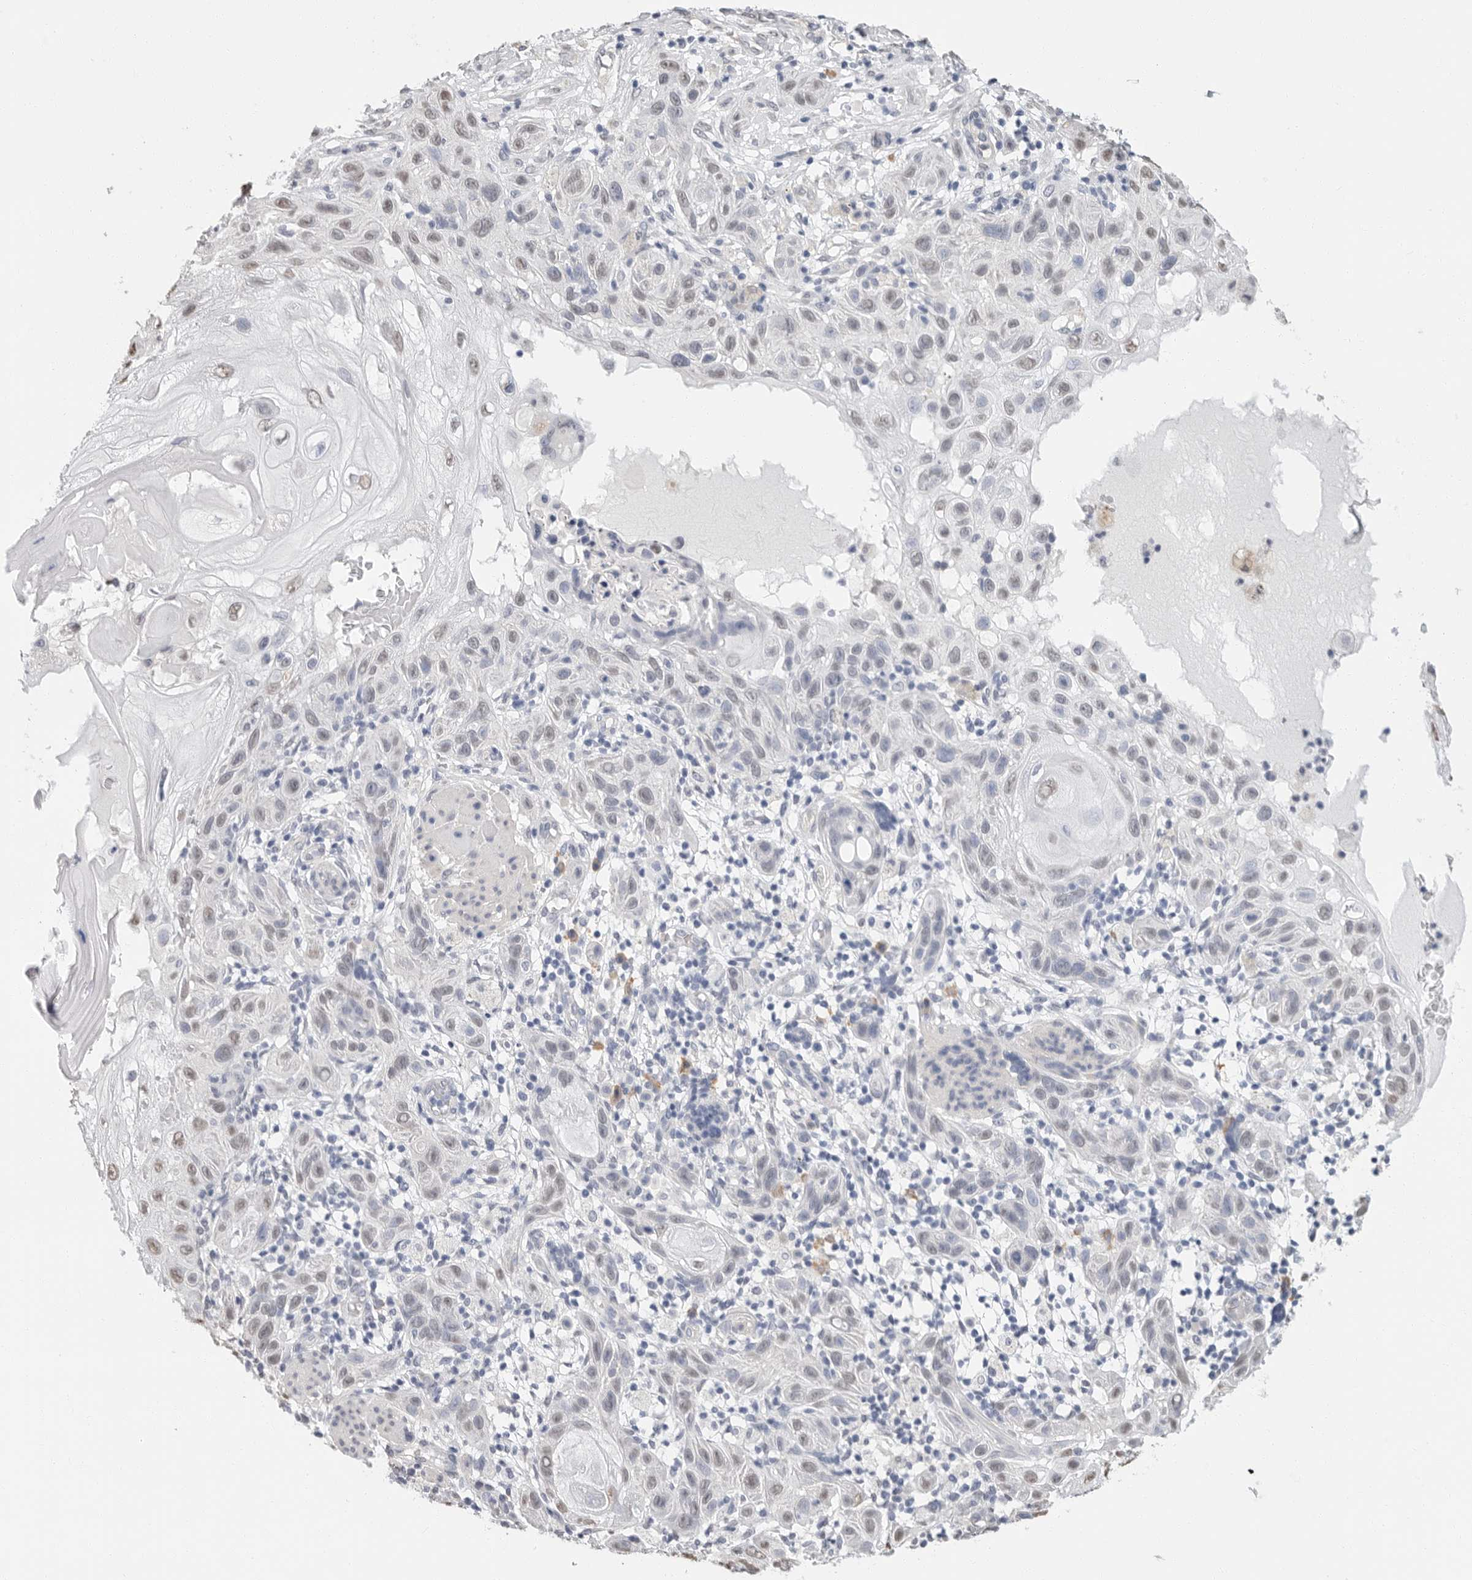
{"staining": {"intensity": "weak", "quantity": "25%-75%", "location": "nuclear"}, "tissue": "skin cancer", "cell_type": "Tumor cells", "image_type": "cancer", "snomed": [{"axis": "morphology", "description": "Squamous cell carcinoma, NOS"}, {"axis": "topography", "description": "Skin"}], "caption": "A brown stain highlights weak nuclear positivity of a protein in skin cancer (squamous cell carcinoma) tumor cells. (DAB = brown stain, brightfield microscopy at high magnification).", "gene": "ARHGEF10", "patient": {"sex": "female", "age": 96}}